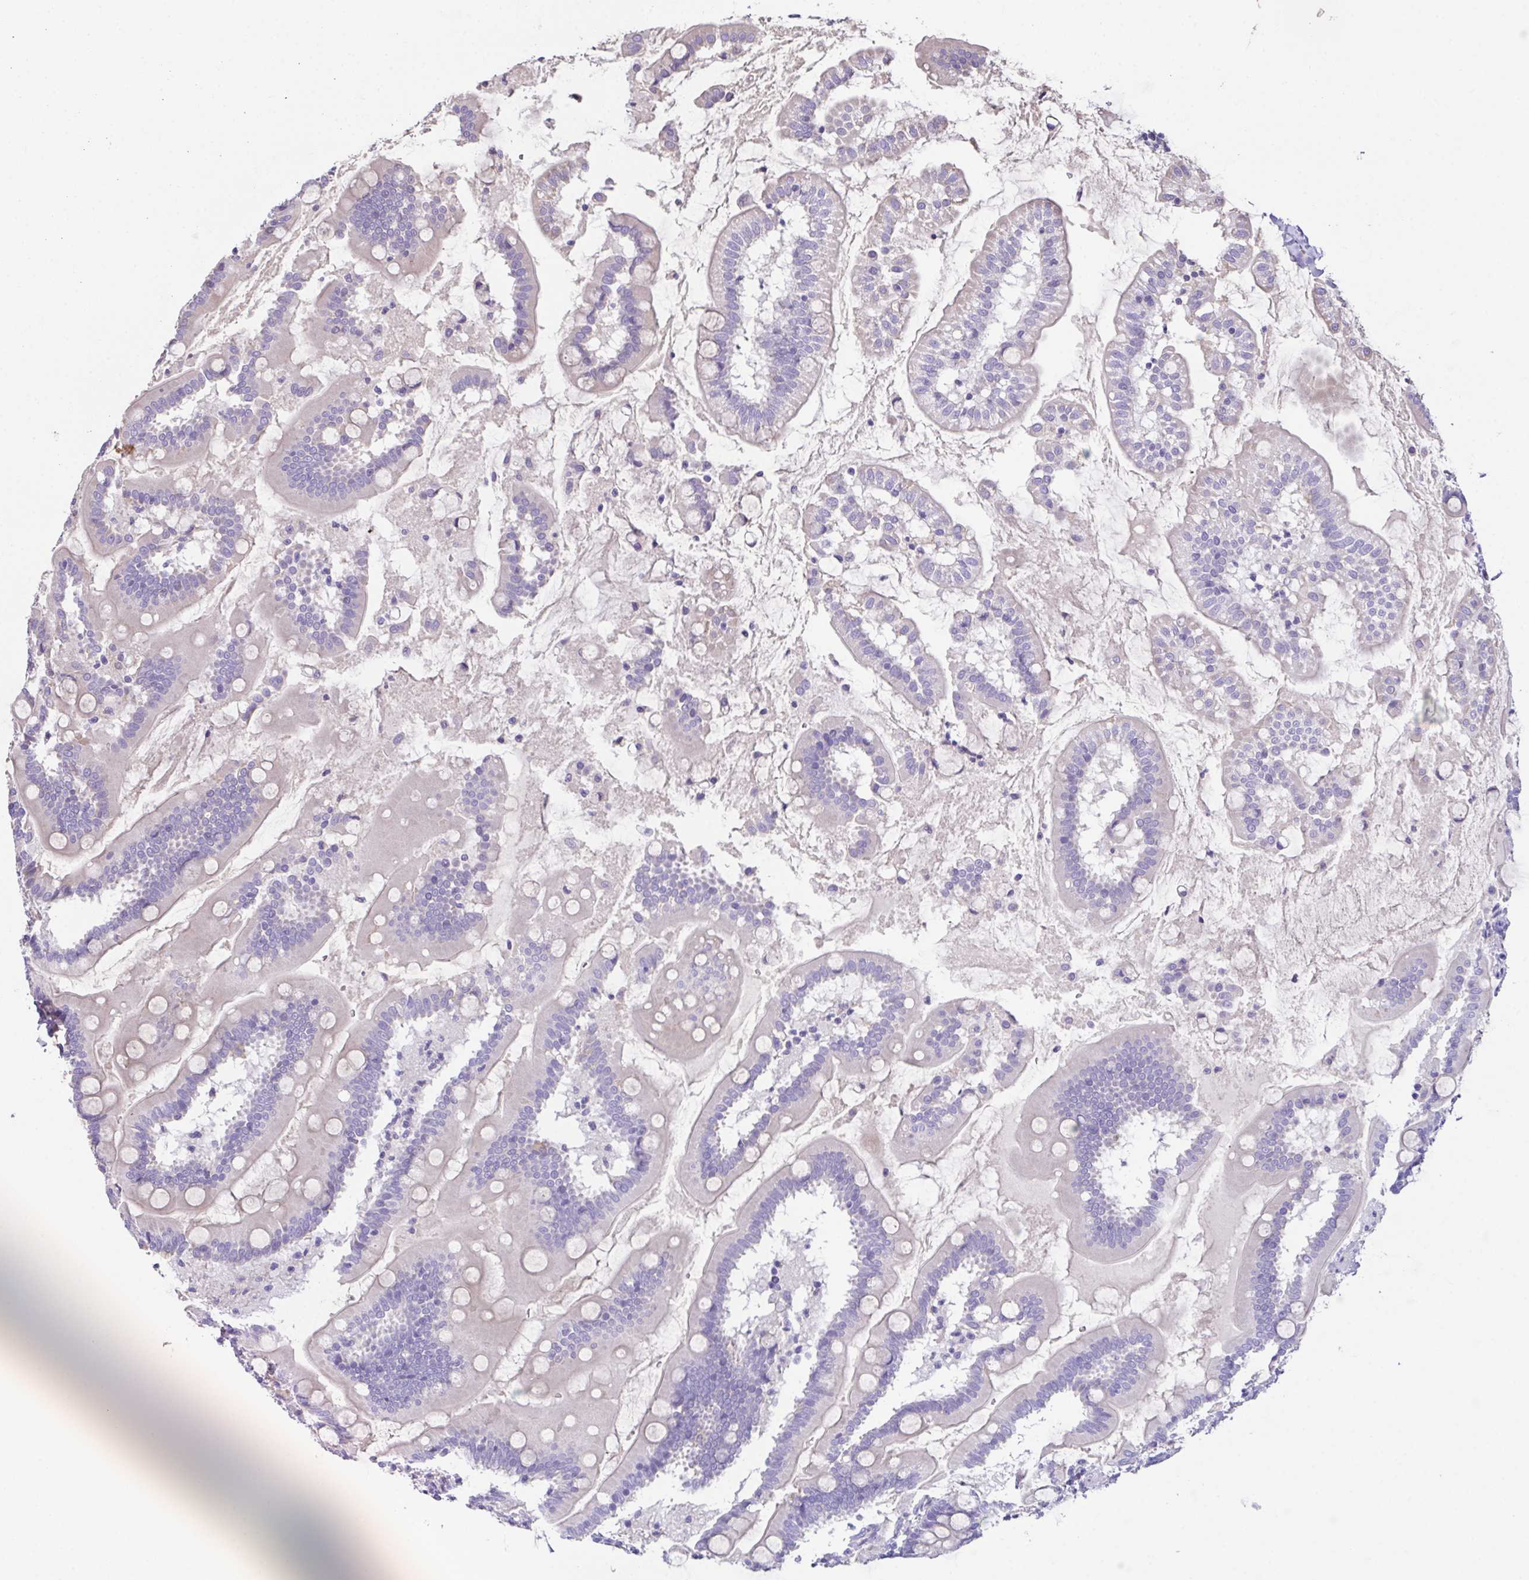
{"staining": {"intensity": "negative", "quantity": "none", "location": "none"}, "tissue": "small intestine", "cell_type": "Glandular cells", "image_type": "normal", "snomed": [{"axis": "morphology", "description": "Normal tissue, NOS"}, {"axis": "topography", "description": "Small intestine"}], "caption": "Image shows no protein expression in glandular cells of unremarkable small intestine.", "gene": "MARCO", "patient": {"sex": "female", "age": 64}}